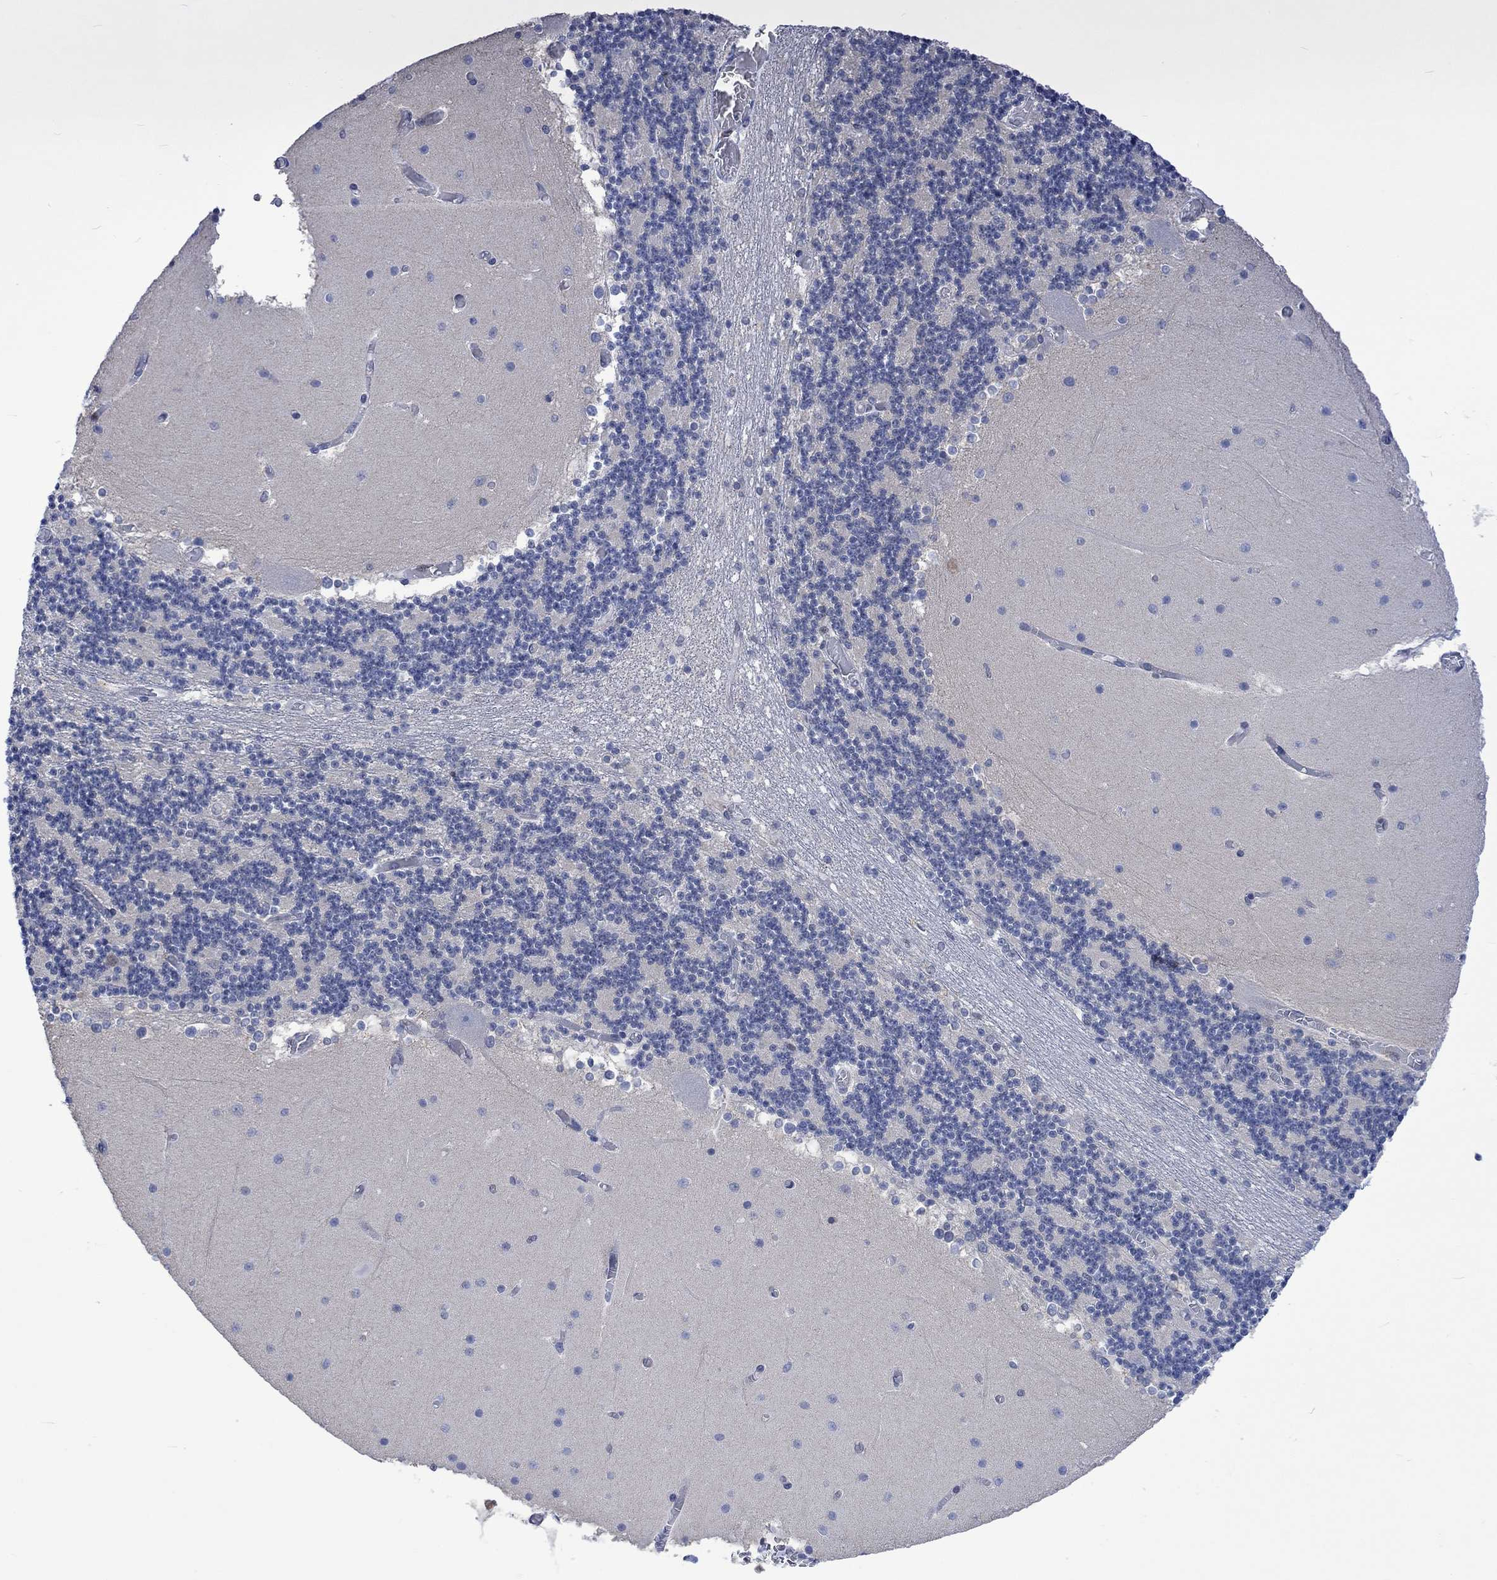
{"staining": {"intensity": "negative", "quantity": "none", "location": "none"}, "tissue": "cerebellum", "cell_type": "Cells in granular layer", "image_type": "normal", "snomed": [{"axis": "morphology", "description": "Normal tissue, NOS"}, {"axis": "topography", "description": "Cerebellum"}], "caption": "An IHC image of normal cerebellum is shown. There is no staining in cells in granular layer of cerebellum. Nuclei are stained in blue.", "gene": "RAD54L2", "patient": {"sex": "female", "age": 28}}